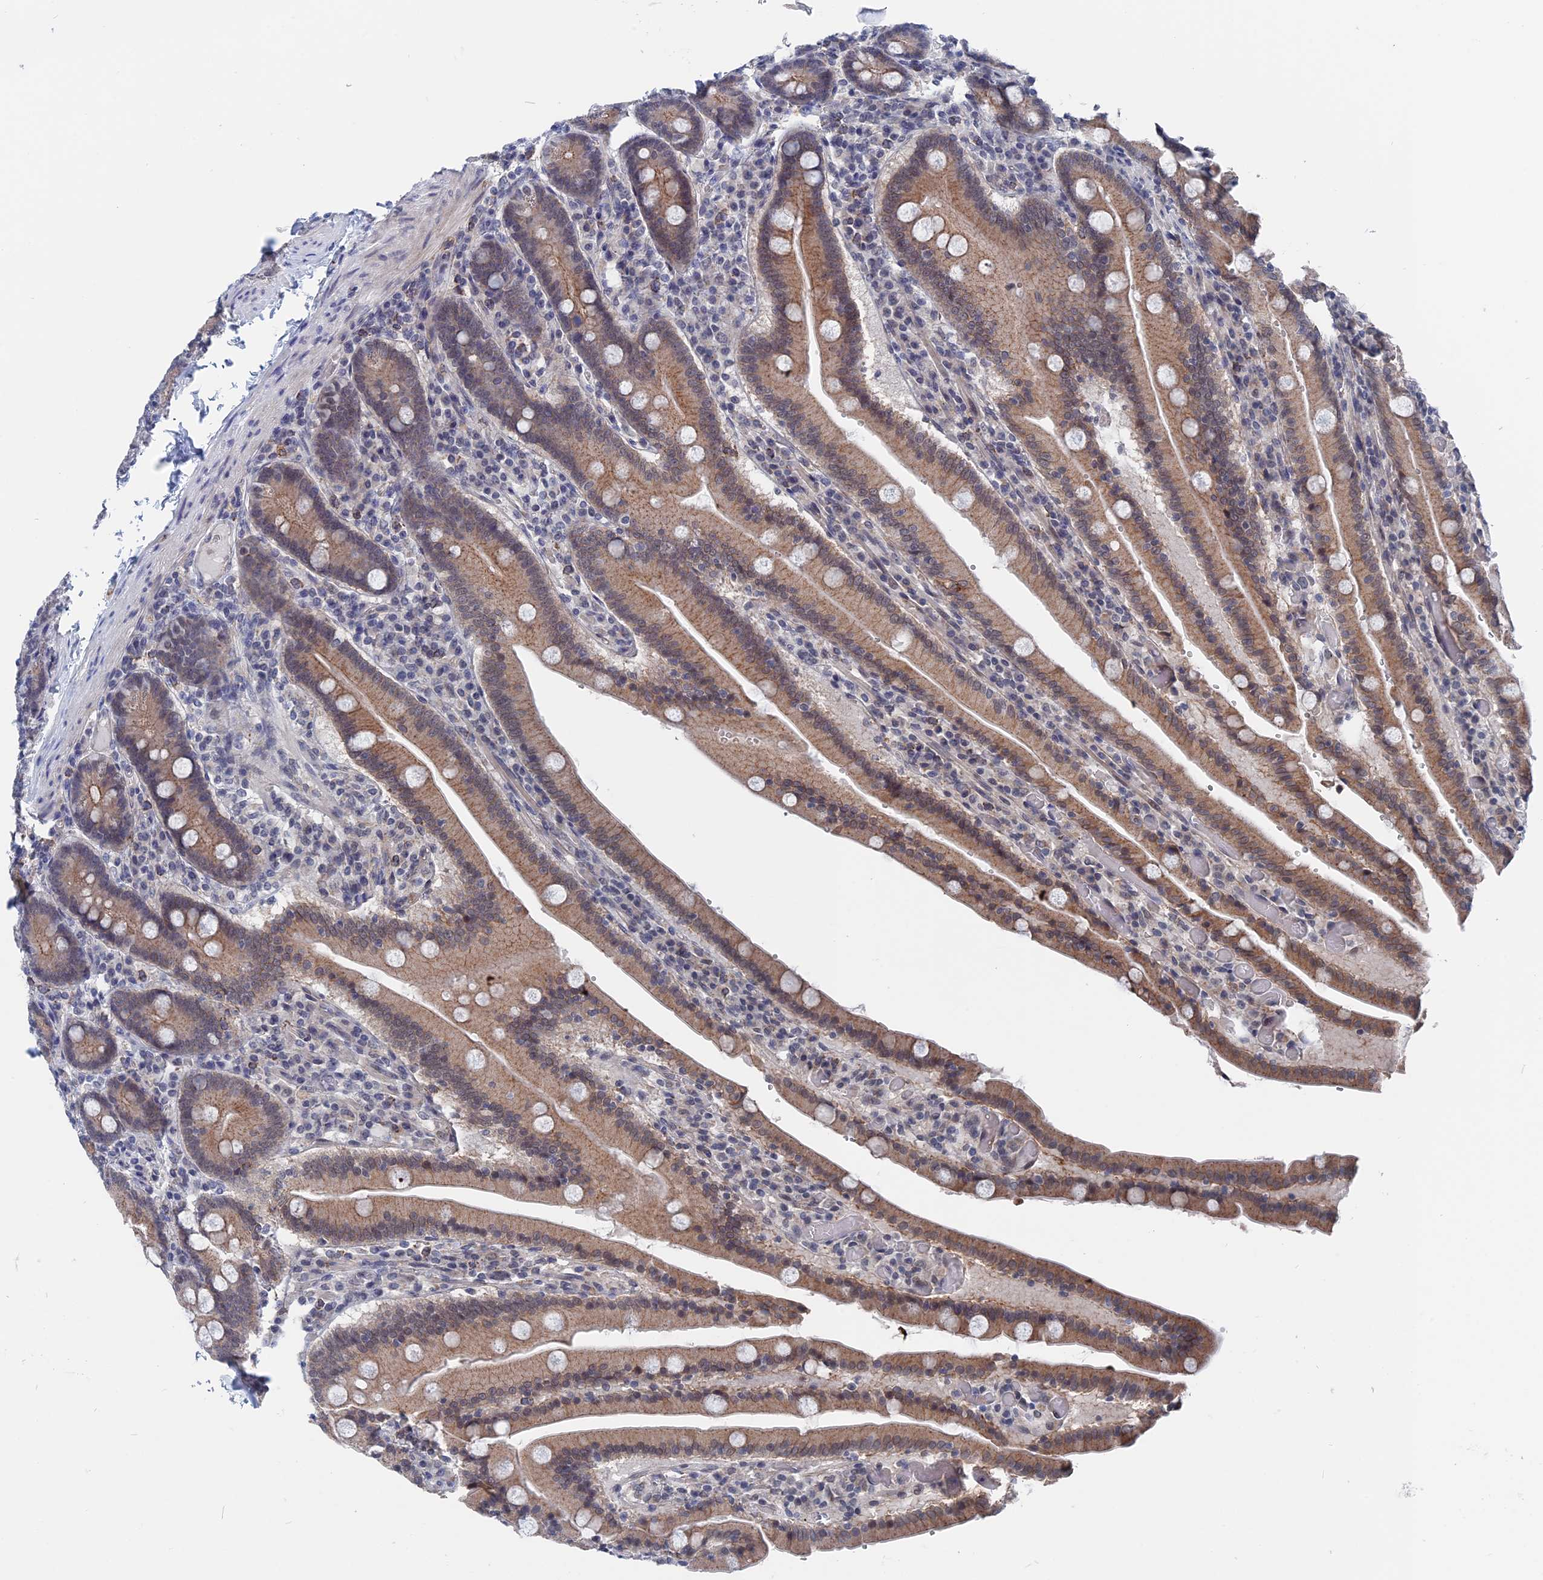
{"staining": {"intensity": "moderate", "quantity": ">75%", "location": "cytoplasmic/membranous"}, "tissue": "duodenum", "cell_type": "Glandular cells", "image_type": "normal", "snomed": [{"axis": "morphology", "description": "Normal tissue, NOS"}, {"axis": "topography", "description": "Duodenum"}], "caption": "DAB (3,3'-diaminobenzidine) immunohistochemical staining of normal duodenum displays moderate cytoplasmic/membranous protein staining in approximately >75% of glandular cells.", "gene": "MARCHF3", "patient": {"sex": "female", "age": 62}}